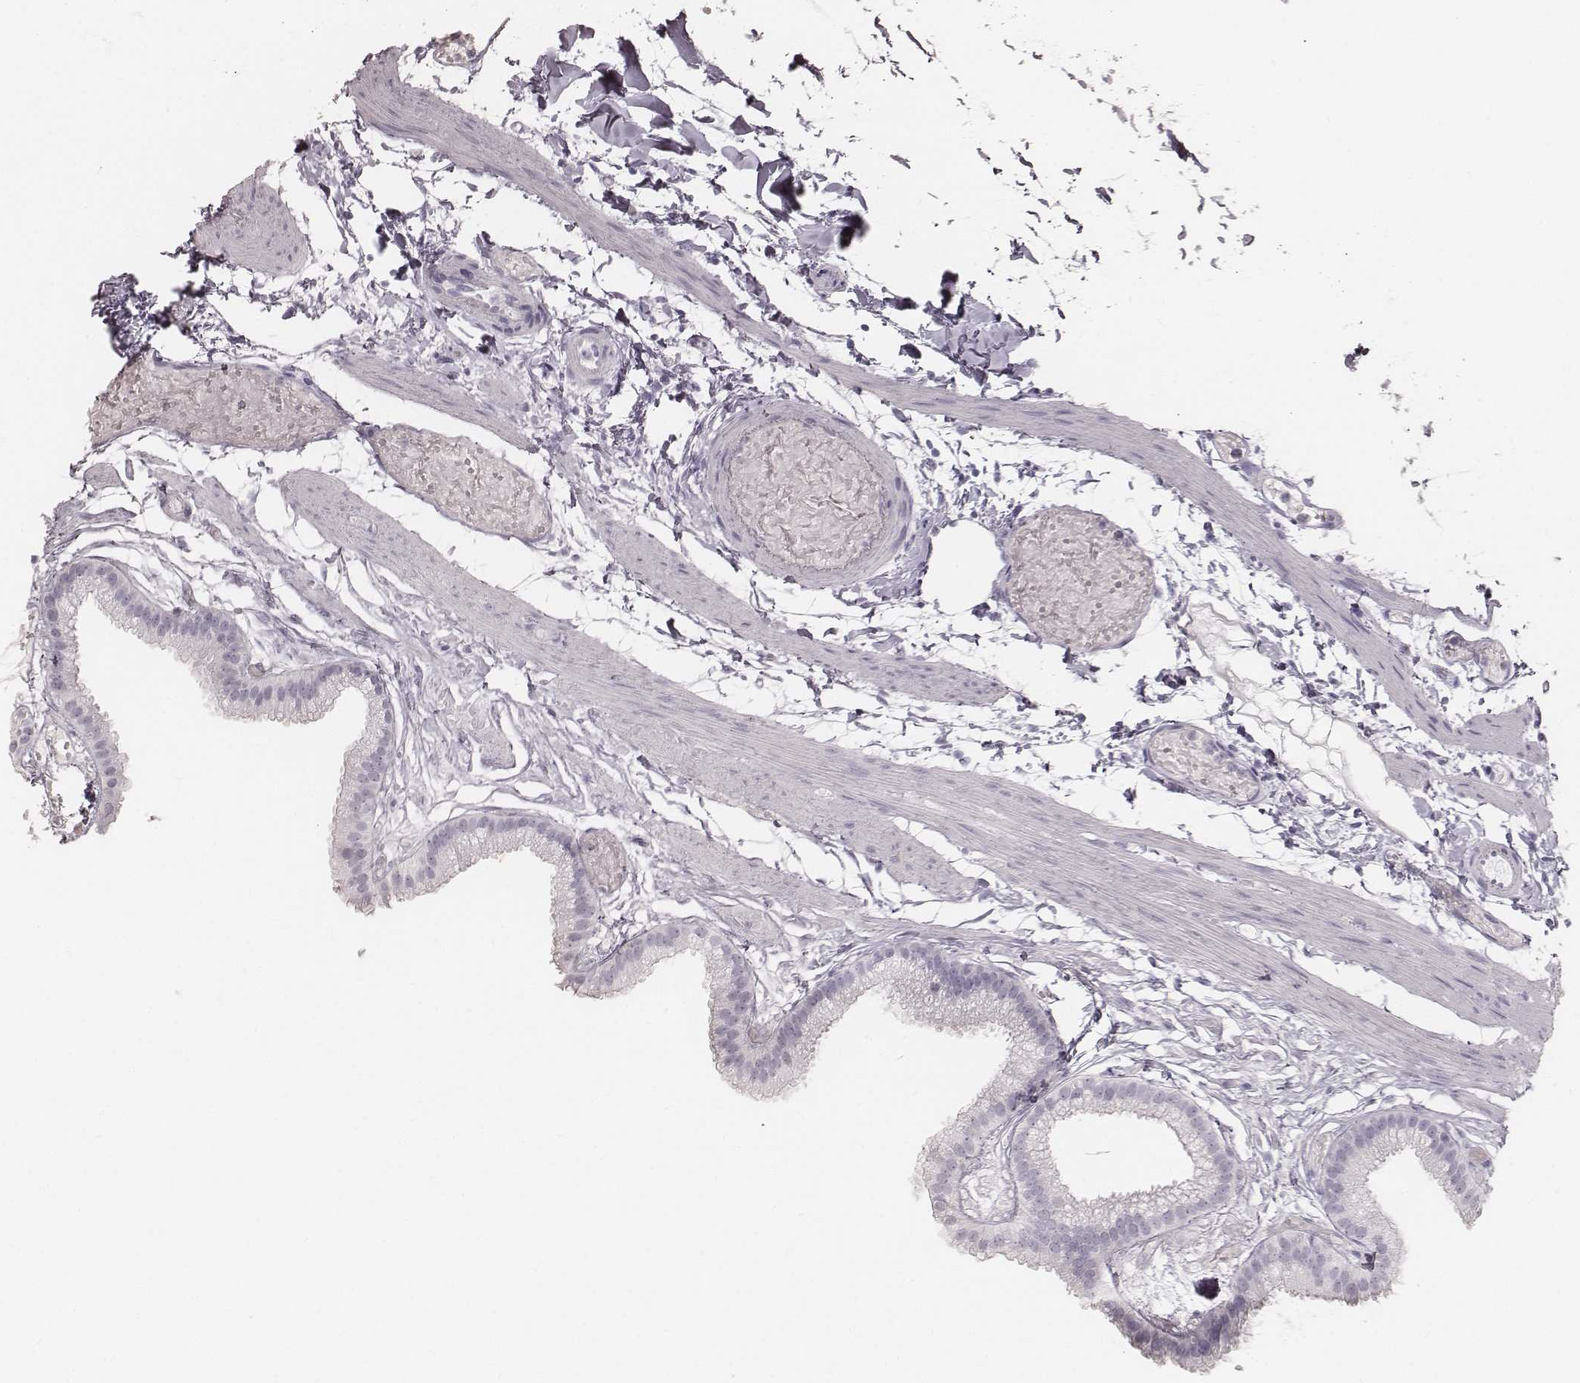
{"staining": {"intensity": "negative", "quantity": "none", "location": "none"}, "tissue": "gallbladder", "cell_type": "Glandular cells", "image_type": "normal", "snomed": [{"axis": "morphology", "description": "Normal tissue, NOS"}, {"axis": "topography", "description": "Gallbladder"}], "caption": "Glandular cells are negative for brown protein staining in benign gallbladder. The staining was performed using DAB to visualize the protein expression in brown, while the nuclei were stained in blue with hematoxylin (Magnification: 20x).", "gene": "KRT34", "patient": {"sex": "female", "age": 45}}